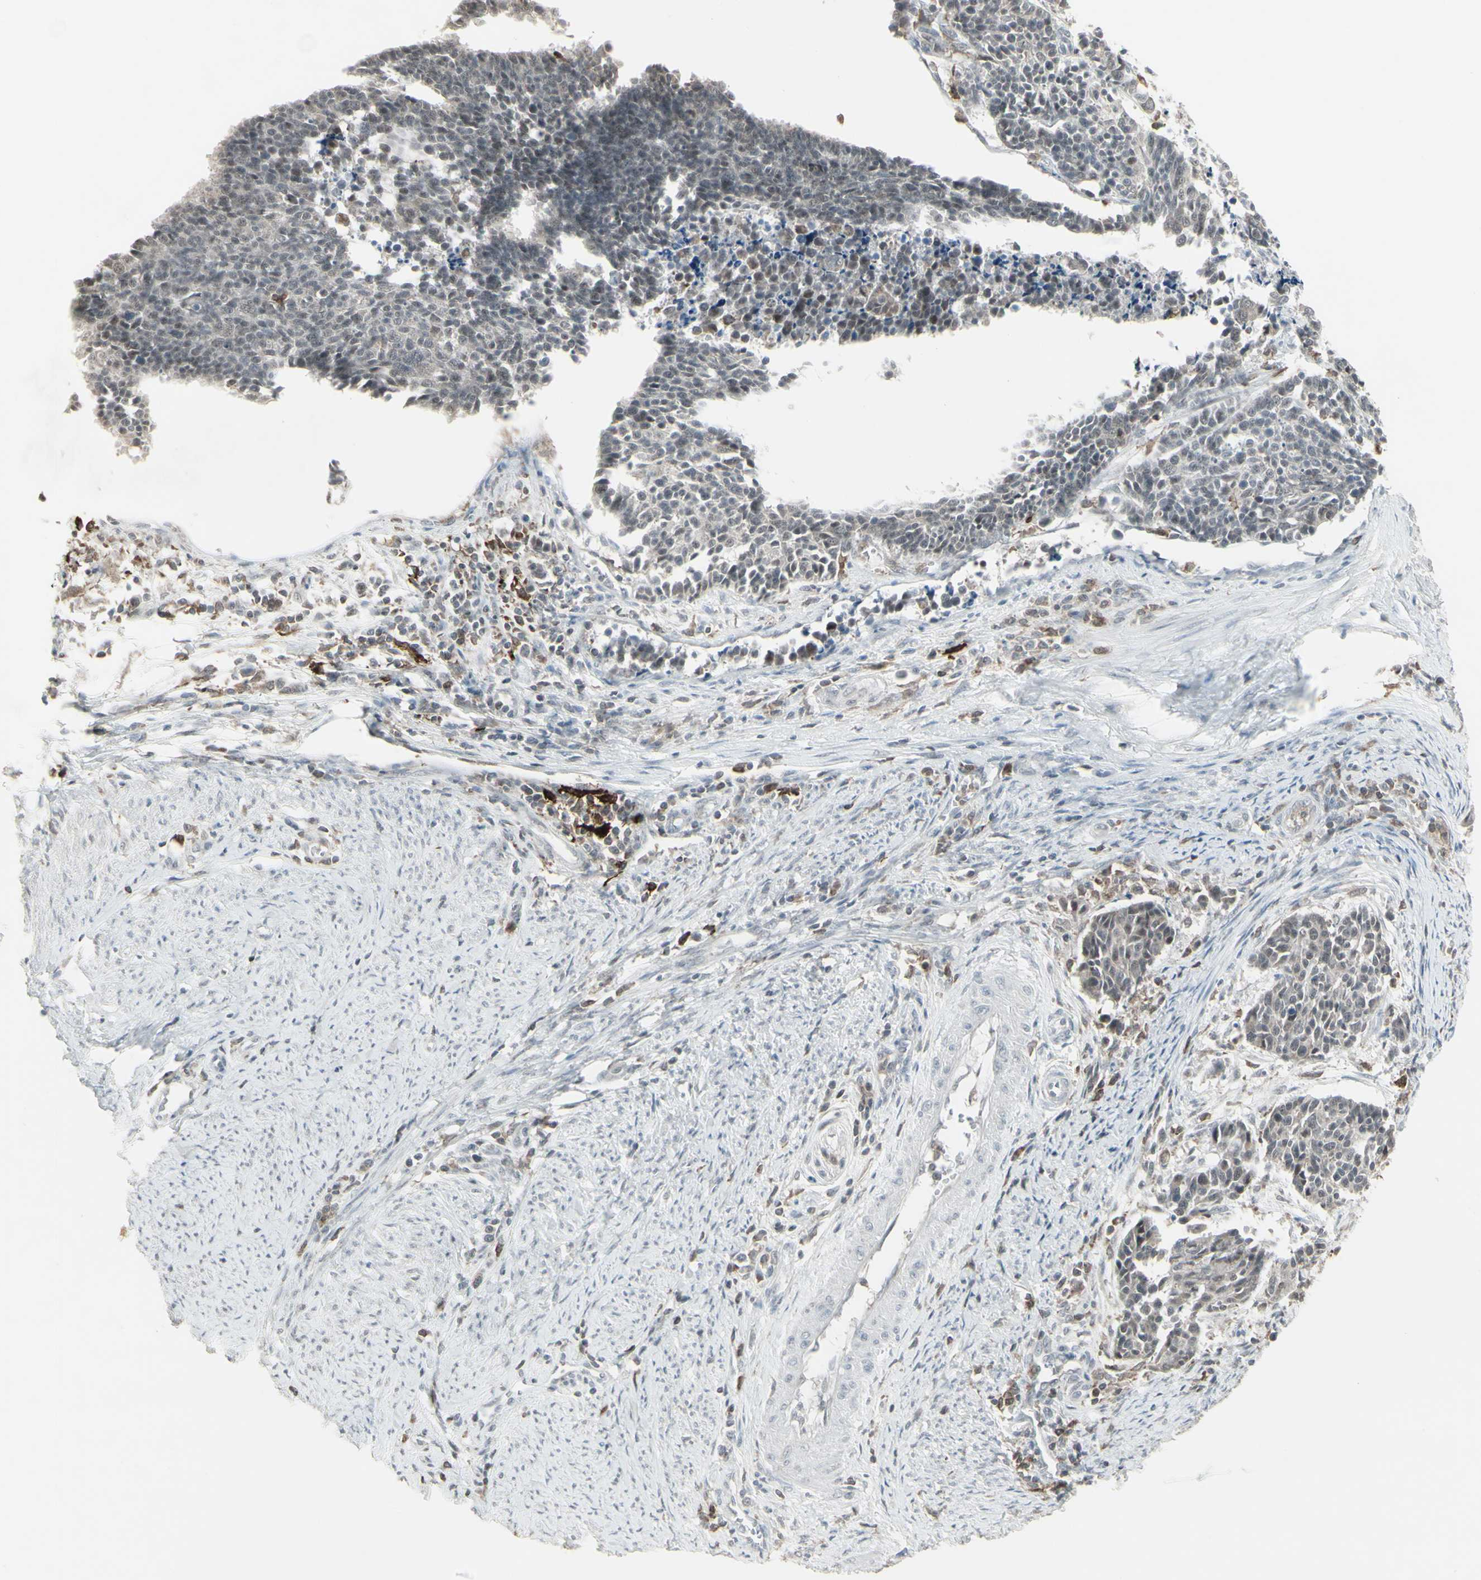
{"staining": {"intensity": "negative", "quantity": "none", "location": "none"}, "tissue": "cervical cancer", "cell_type": "Tumor cells", "image_type": "cancer", "snomed": [{"axis": "morphology", "description": "Normal tissue, NOS"}, {"axis": "morphology", "description": "Squamous cell carcinoma, NOS"}, {"axis": "topography", "description": "Cervix"}], "caption": "Tumor cells show no significant staining in cervical cancer (squamous cell carcinoma).", "gene": "SAMSN1", "patient": {"sex": "female", "age": 35}}